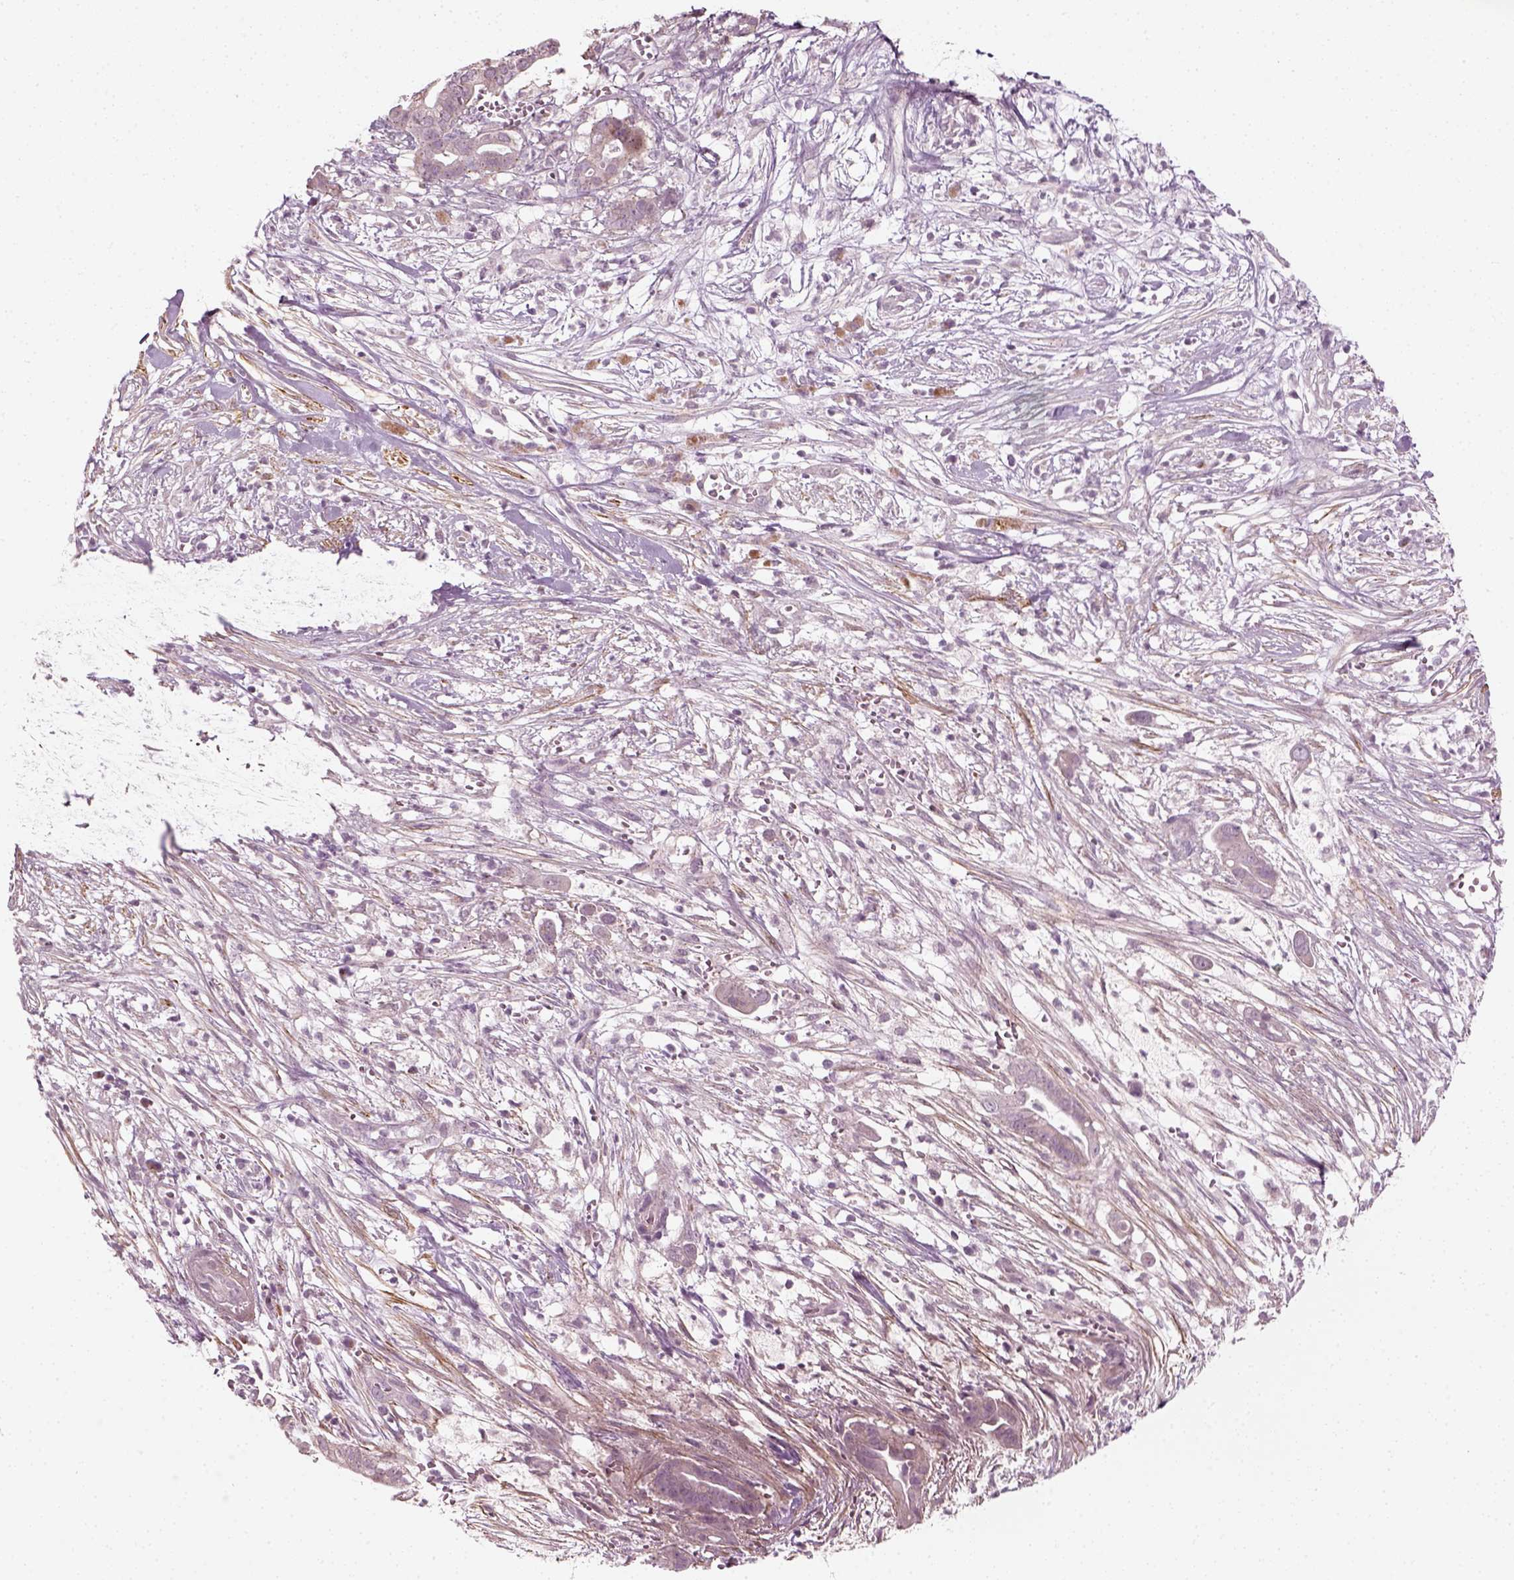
{"staining": {"intensity": "negative", "quantity": "none", "location": "none"}, "tissue": "pancreatic cancer", "cell_type": "Tumor cells", "image_type": "cancer", "snomed": [{"axis": "morphology", "description": "Adenocarcinoma, NOS"}, {"axis": "topography", "description": "Pancreas"}], "caption": "Immunohistochemical staining of human pancreatic cancer shows no significant expression in tumor cells.", "gene": "MLIP", "patient": {"sex": "male", "age": 61}}